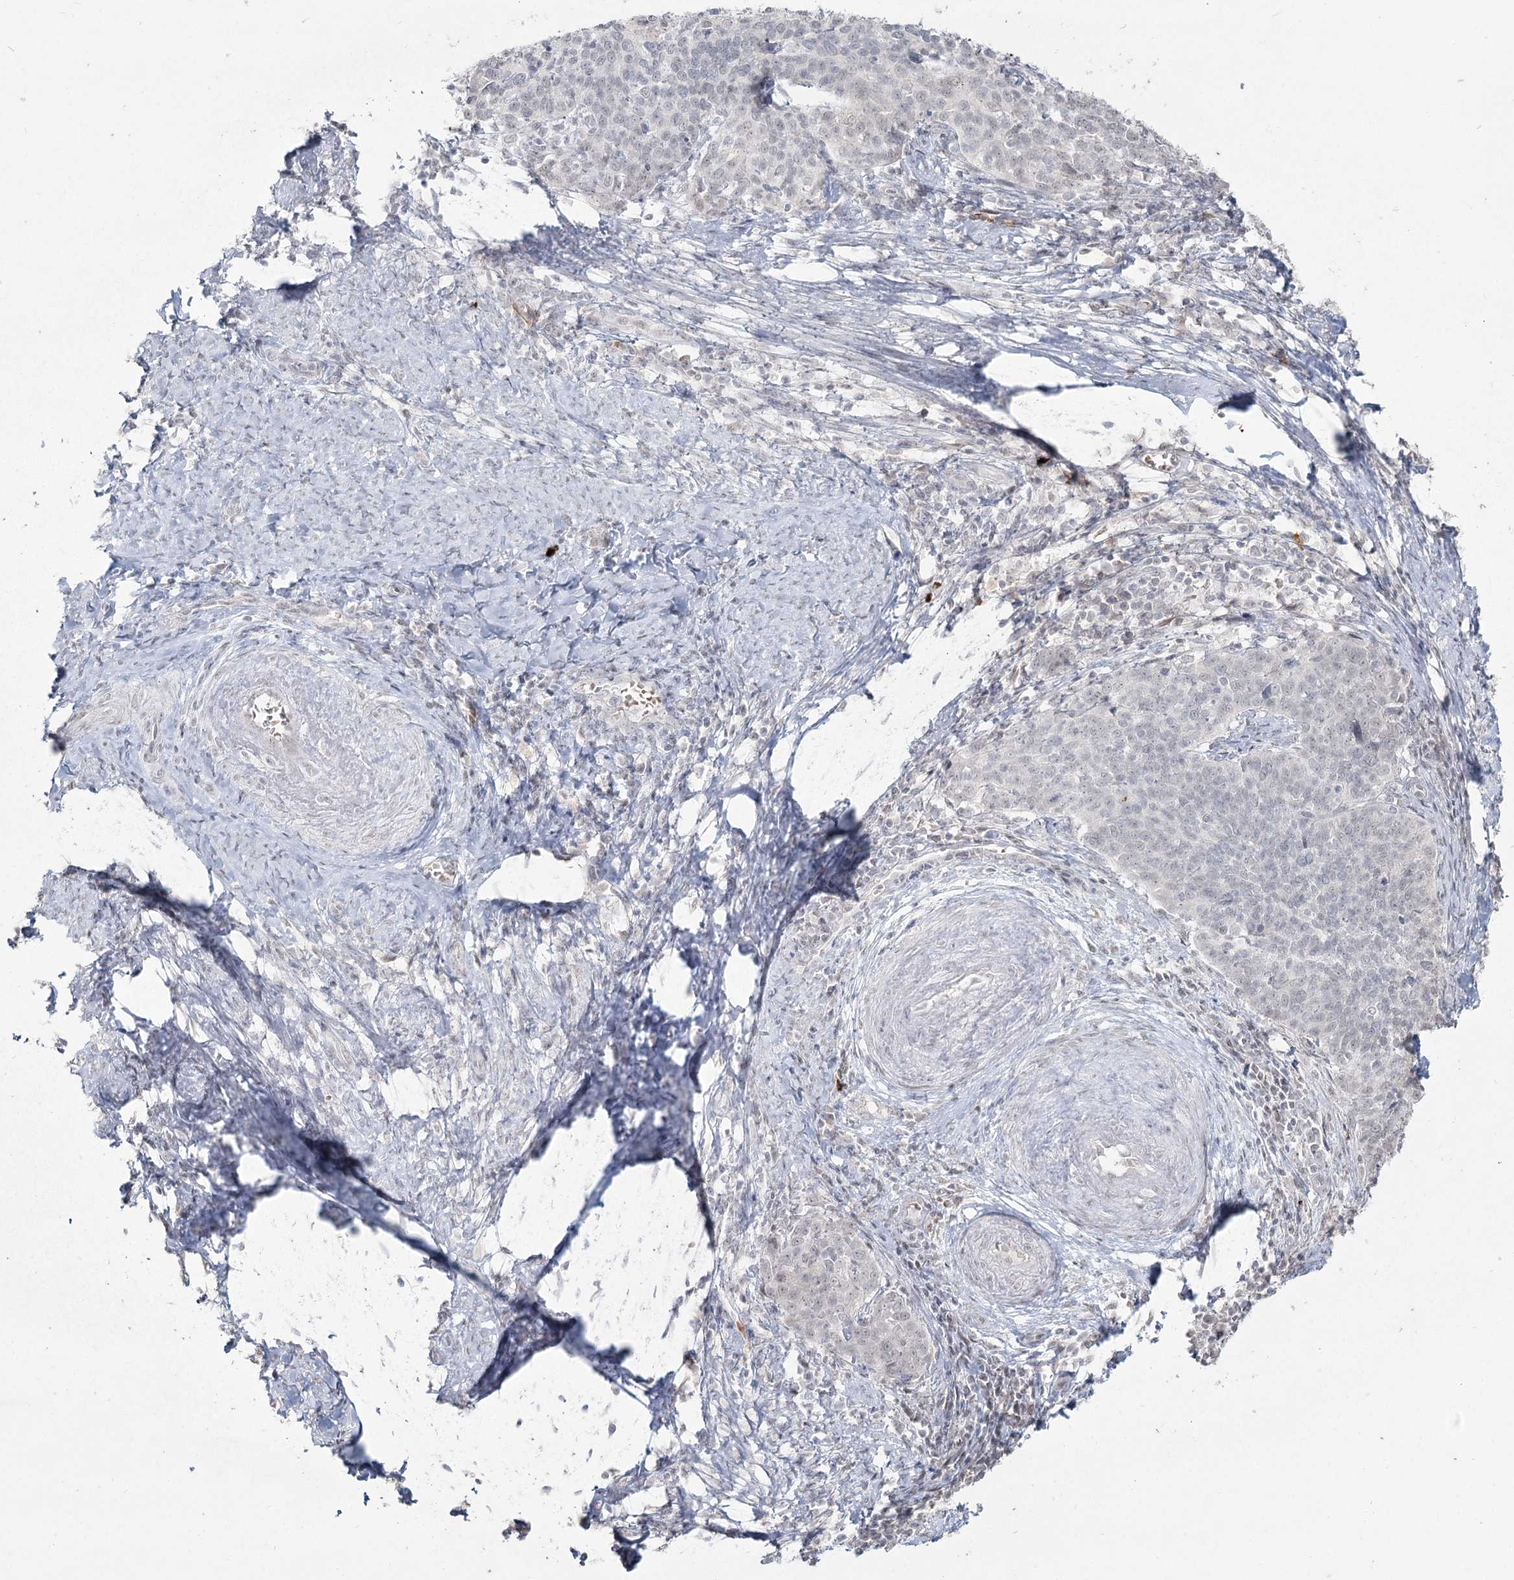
{"staining": {"intensity": "negative", "quantity": "none", "location": "none"}, "tissue": "cervical cancer", "cell_type": "Tumor cells", "image_type": "cancer", "snomed": [{"axis": "morphology", "description": "Squamous cell carcinoma, NOS"}, {"axis": "topography", "description": "Cervix"}], "caption": "An immunohistochemistry photomicrograph of cervical cancer is shown. There is no staining in tumor cells of cervical cancer.", "gene": "LY6G5C", "patient": {"sex": "female", "age": 39}}